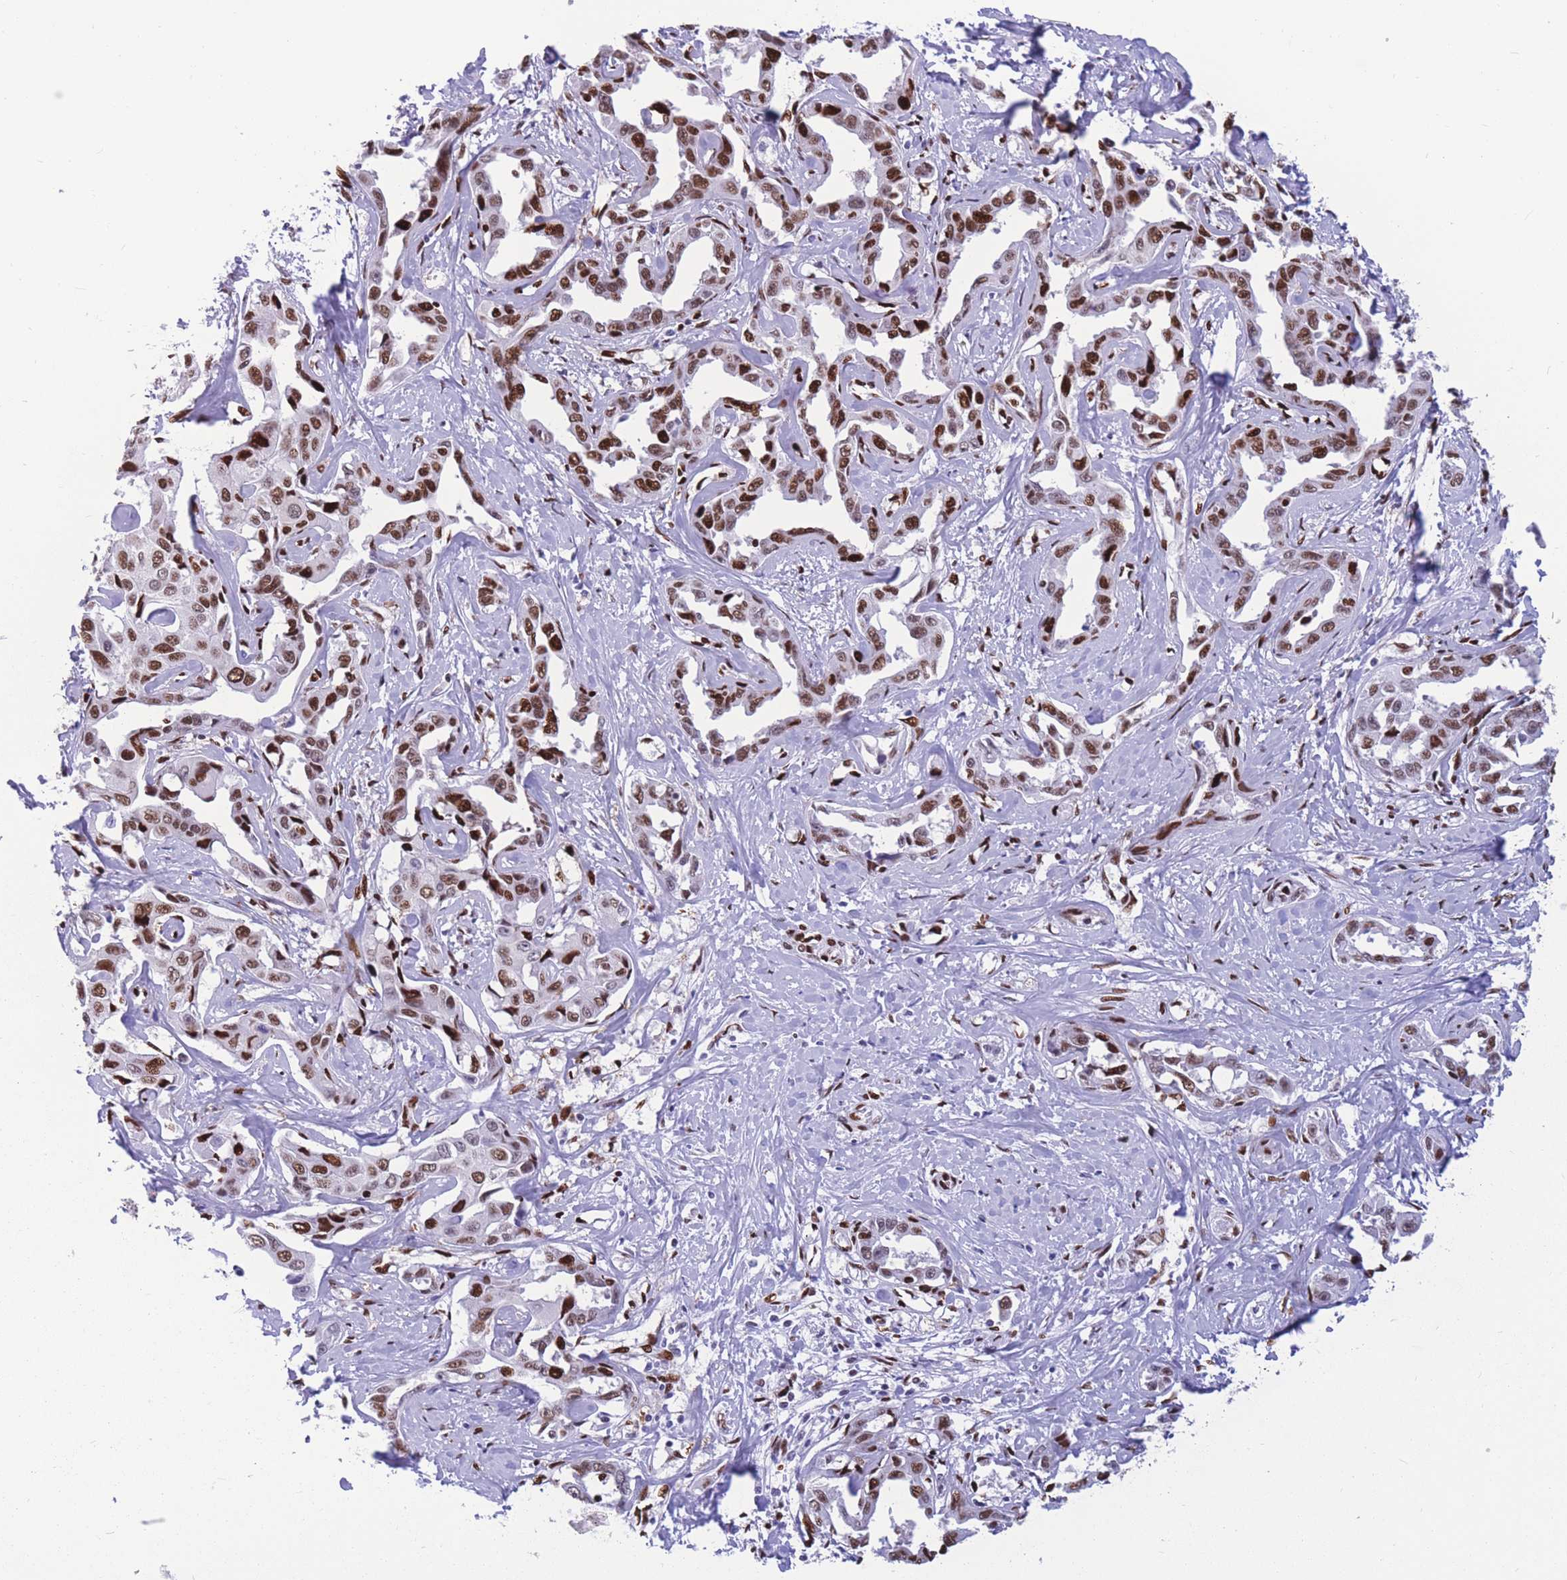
{"staining": {"intensity": "strong", "quantity": ">75%", "location": "nuclear"}, "tissue": "liver cancer", "cell_type": "Tumor cells", "image_type": "cancer", "snomed": [{"axis": "morphology", "description": "Cholangiocarcinoma"}, {"axis": "topography", "description": "Liver"}], "caption": "An immunohistochemistry photomicrograph of neoplastic tissue is shown. Protein staining in brown highlights strong nuclear positivity in cholangiocarcinoma (liver) within tumor cells.", "gene": "NASP", "patient": {"sex": "male", "age": 59}}